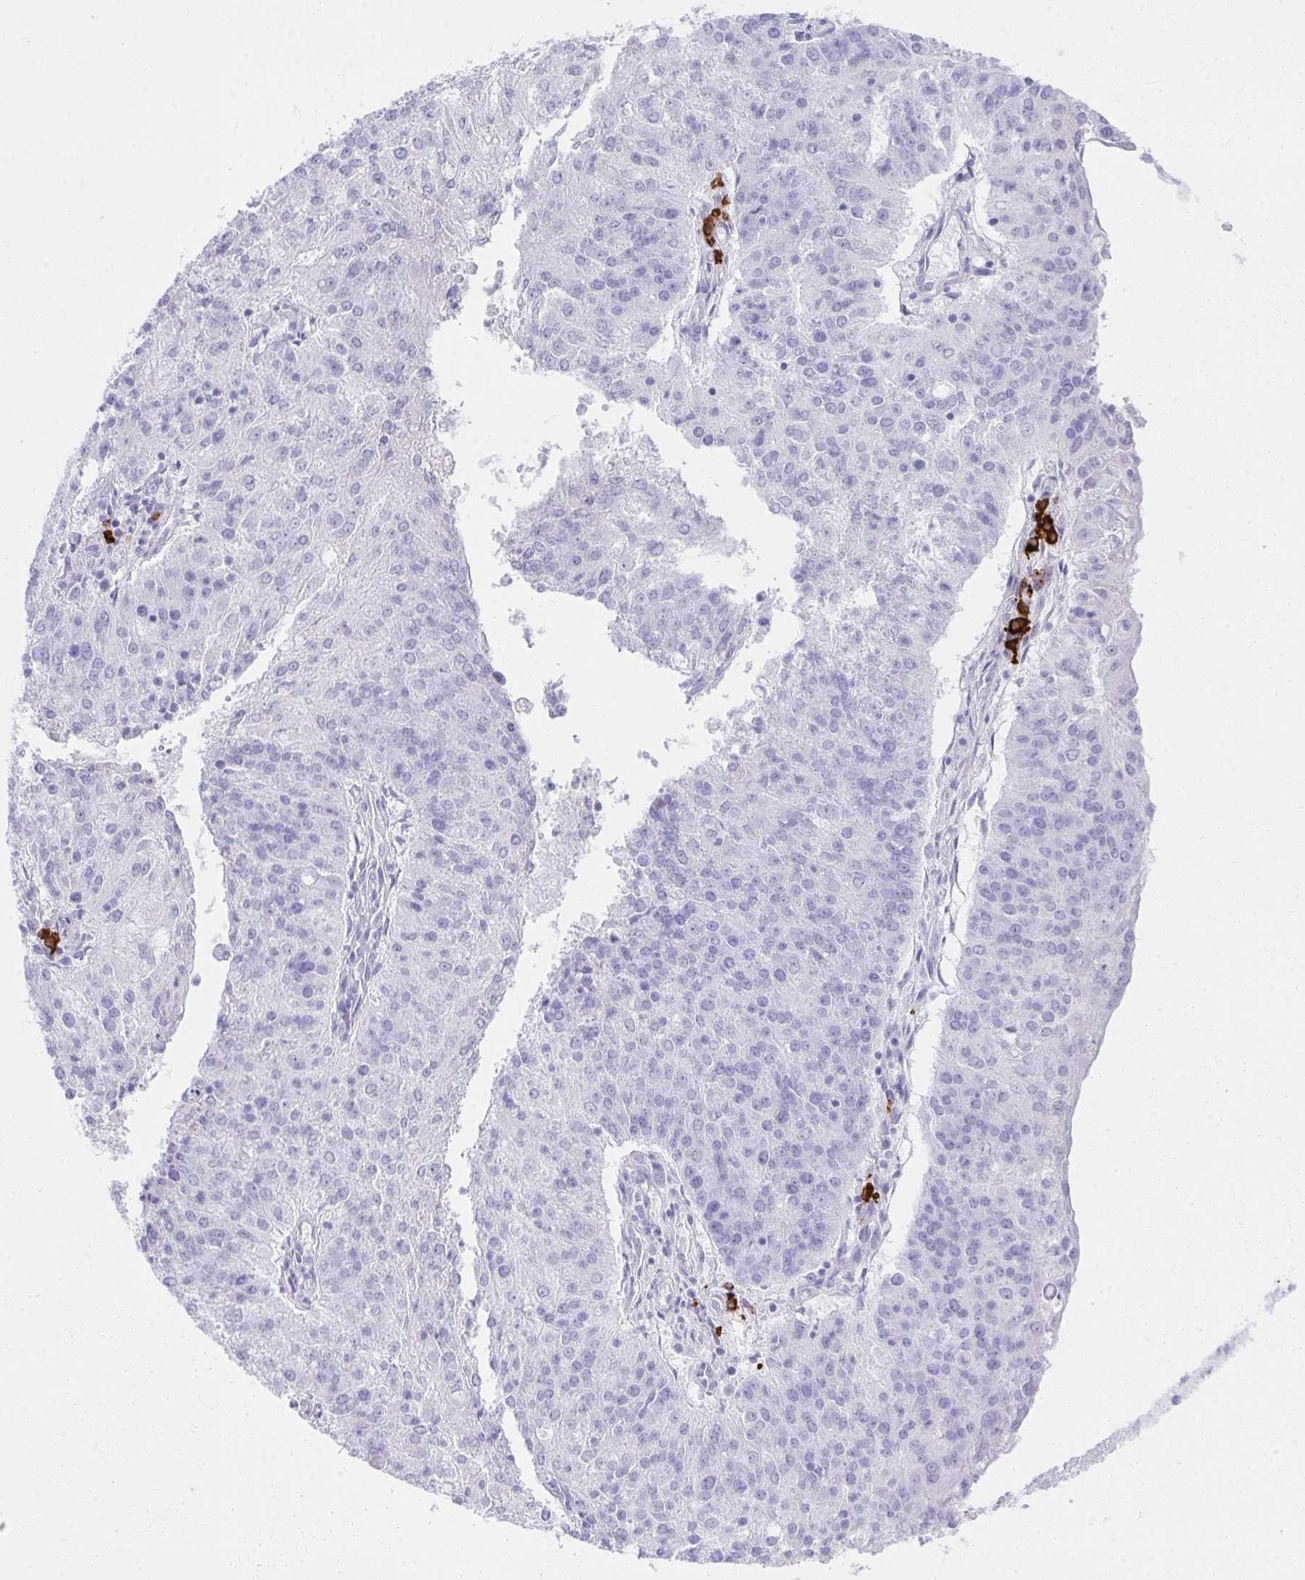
{"staining": {"intensity": "negative", "quantity": "none", "location": "none"}, "tissue": "endometrial cancer", "cell_type": "Tumor cells", "image_type": "cancer", "snomed": [{"axis": "morphology", "description": "Adenocarcinoma, NOS"}, {"axis": "topography", "description": "Endometrium"}], "caption": "This is an immunohistochemistry (IHC) photomicrograph of endometrial cancer. There is no staining in tumor cells.", "gene": "CDADC1", "patient": {"sex": "female", "age": 82}}